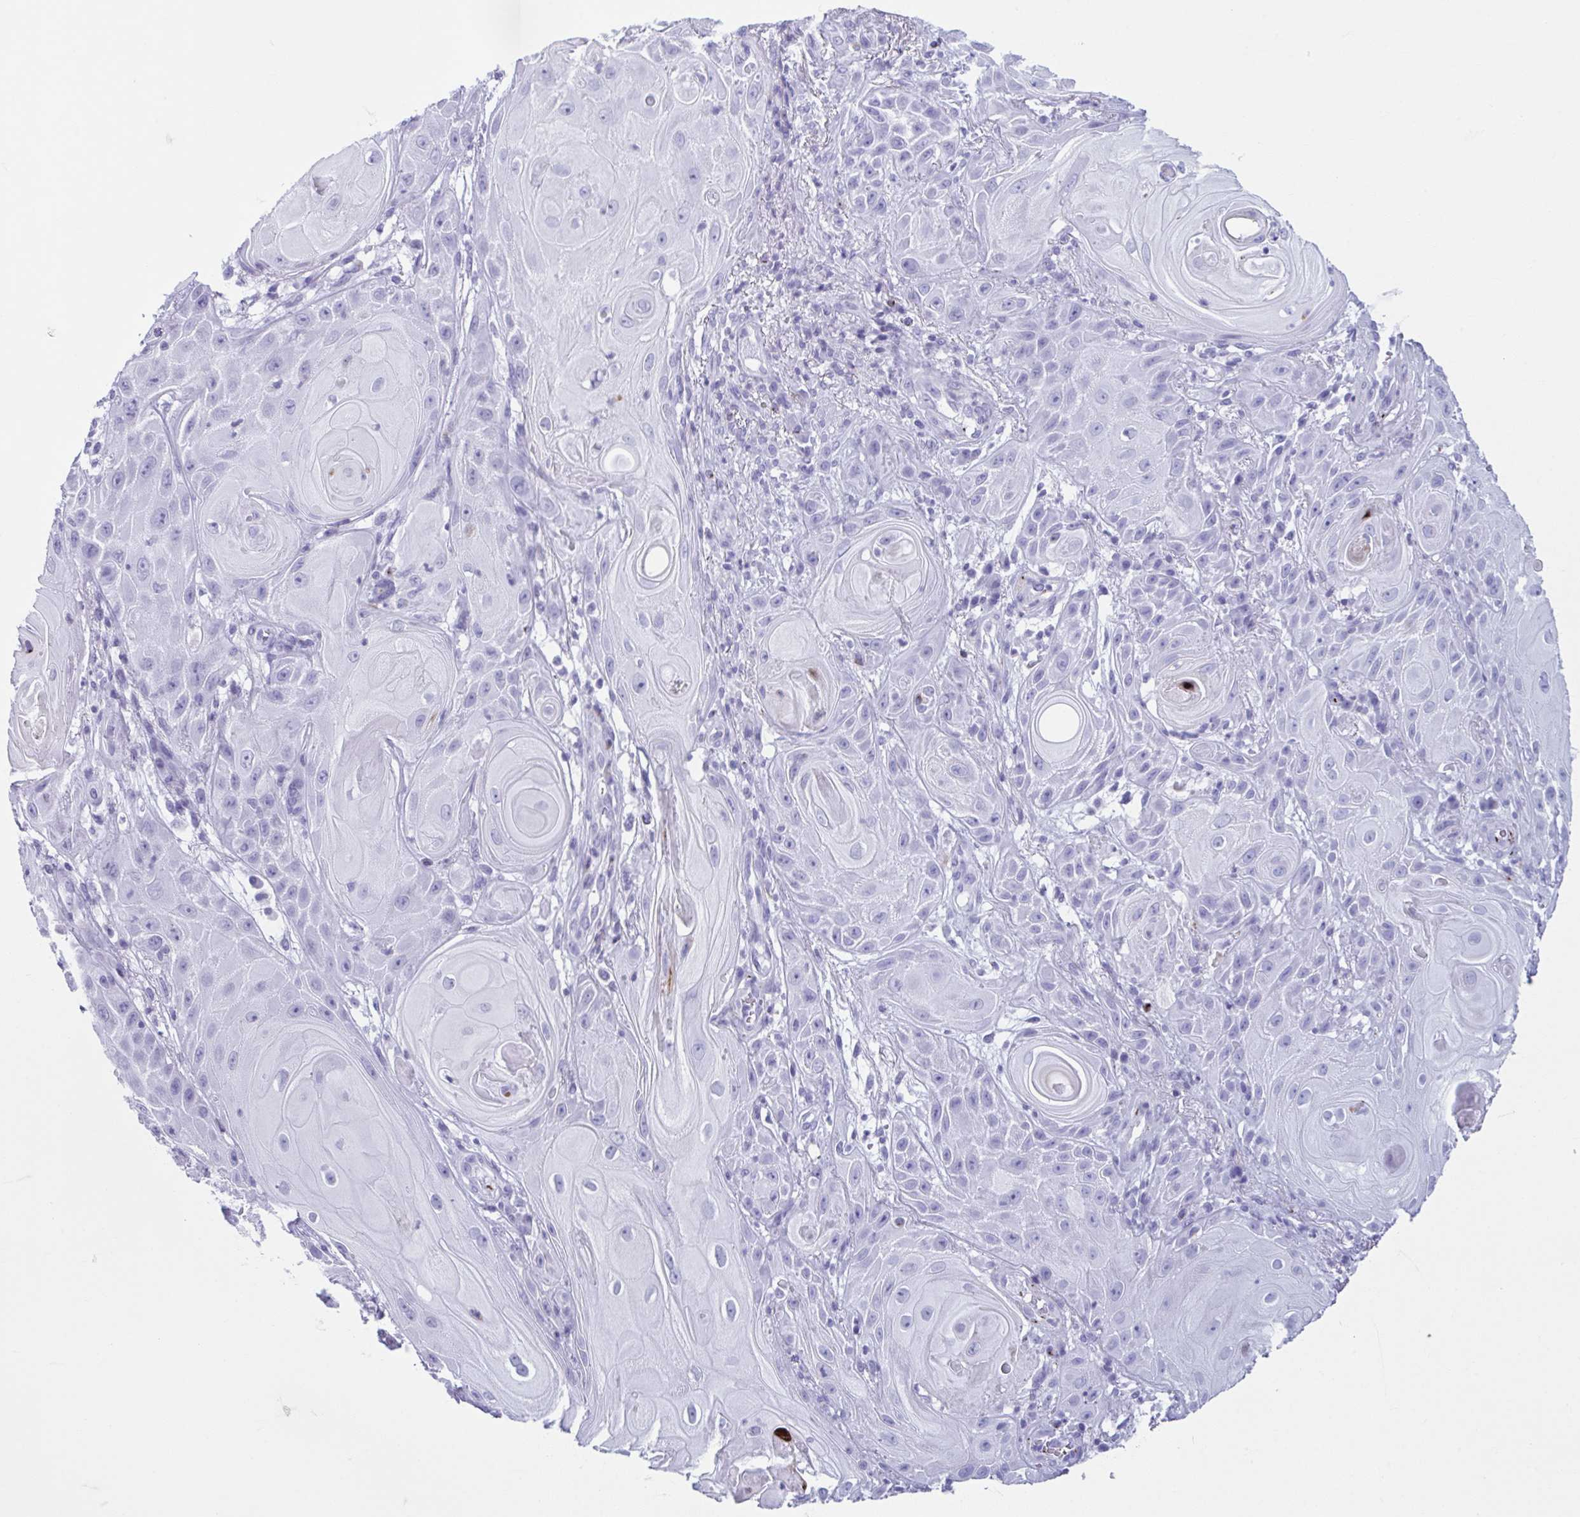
{"staining": {"intensity": "negative", "quantity": "none", "location": "none"}, "tissue": "skin cancer", "cell_type": "Tumor cells", "image_type": "cancer", "snomed": [{"axis": "morphology", "description": "Squamous cell carcinoma, NOS"}, {"axis": "topography", "description": "Skin"}], "caption": "IHC of squamous cell carcinoma (skin) displays no expression in tumor cells. (Brightfield microscopy of DAB (3,3'-diaminobenzidine) IHC at high magnification).", "gene": "TCEAL3", "patient": {"sex": "male", "age": 62}}